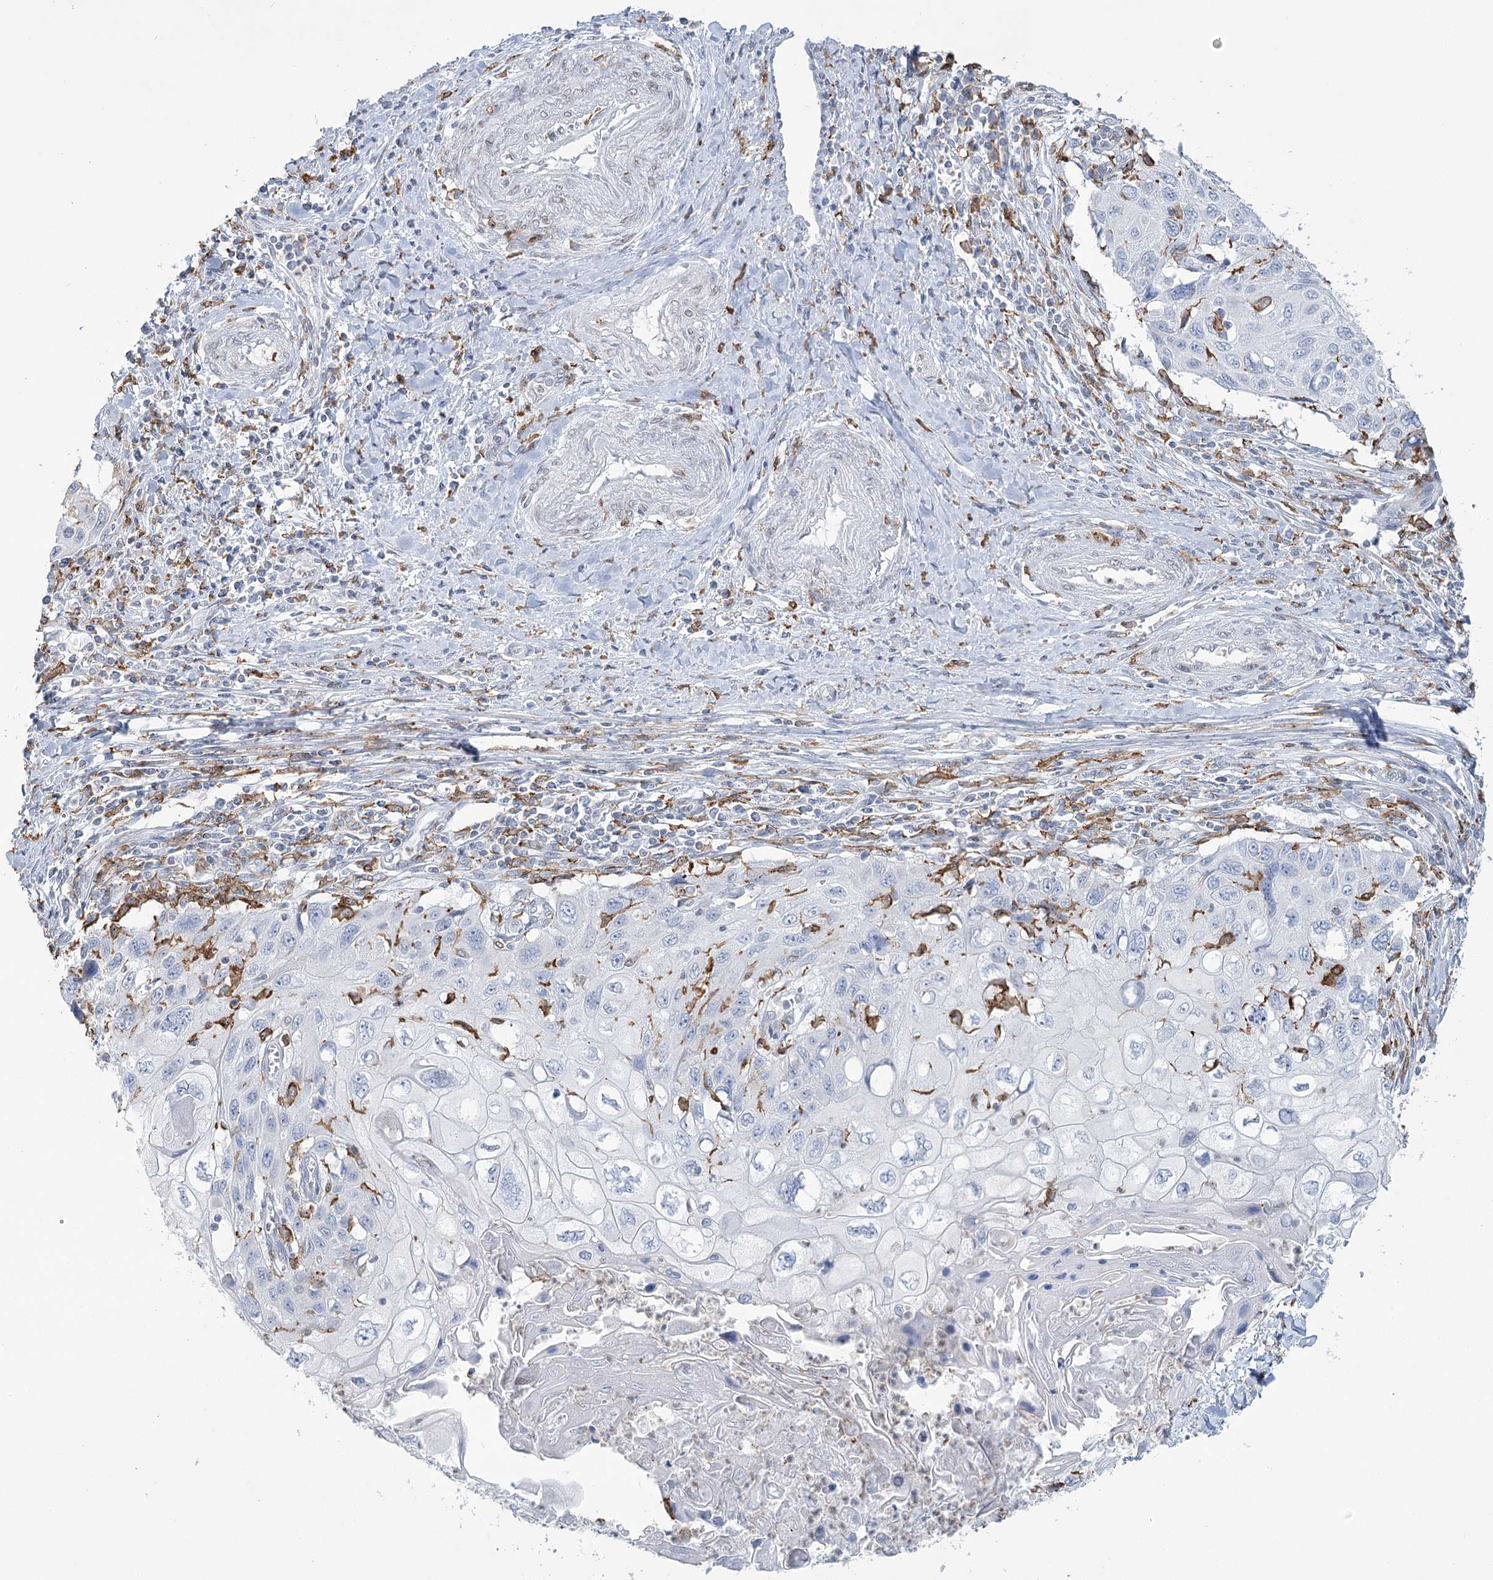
{"staining": {"intensity": "negative", "quantity": "none", "location": "none"}, "tissue": "cervical cancer", "cell_type": "Tumor cells", "image_type": "cancer", "snomed": [{"axis": "morphology", "description": "Squamous cell carcinoma, NOS"}, {"axis": "topography", "description": "Cervix"}], "caption": "Squamous cell carcinoma (cervical) was stained to show a protein in brown. There is no significant staining in tumor cells.", "gene": "C11orf1", "patient": {"sex": "female", "age": 70}}